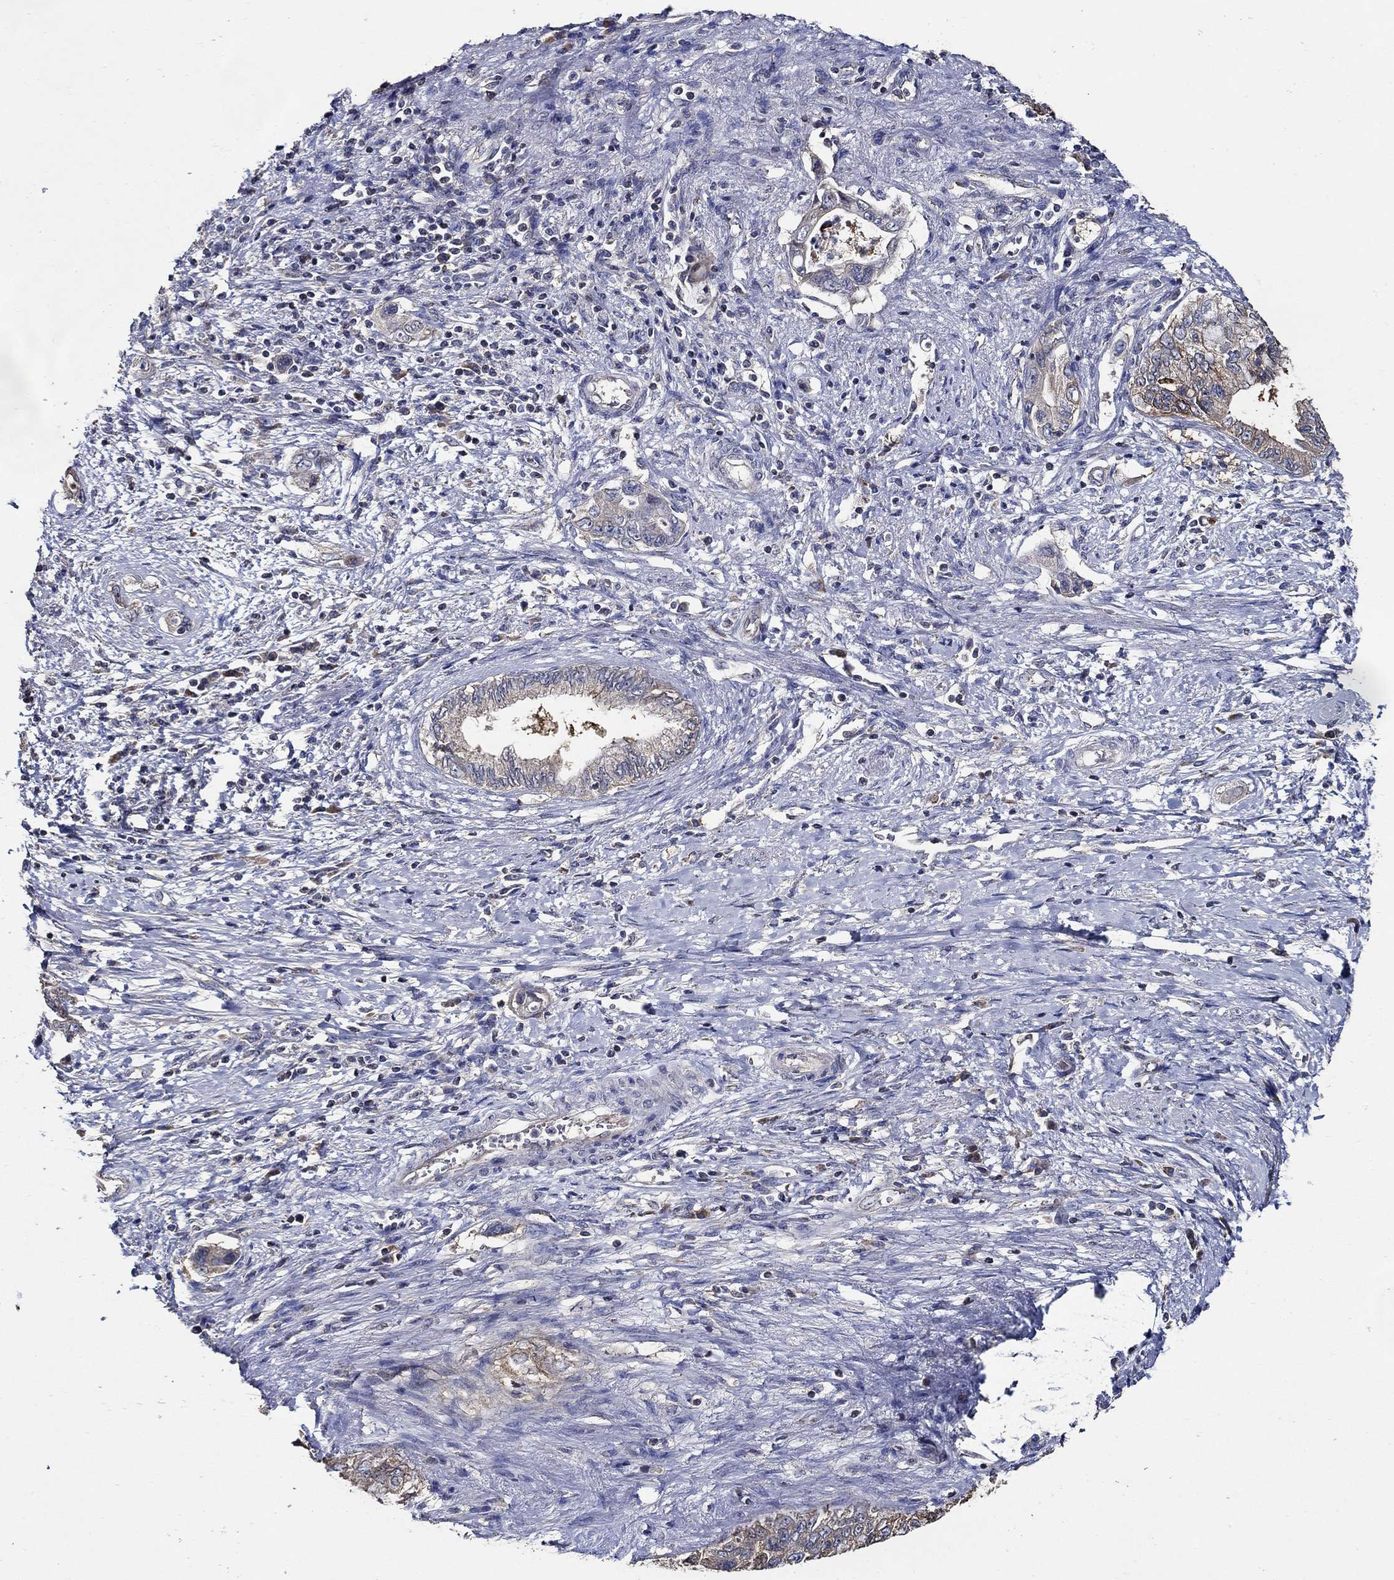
{"staining": {"intensity": "weak", "quantity": "<25%", "location": "cytoplasmic/membranous"}, "tissue": "pancreatic cancer", "cell_type": "Tumor cells", "image_type": "cancer", "snomed": [{"axis": "morphology", "description": "Adenocarcinoma, NOS"}, {"axis": "topography", "description": "Pancreas"}], "caption": "A high-resolution micrograph shows immunohistochemistry (IHC) staining of pancreatic cancer (adenocarcinoma), which exhibits no significant expression in tumor cells.", "gene": "WDR53", "patient": {"sex": "female", "age": 73}}